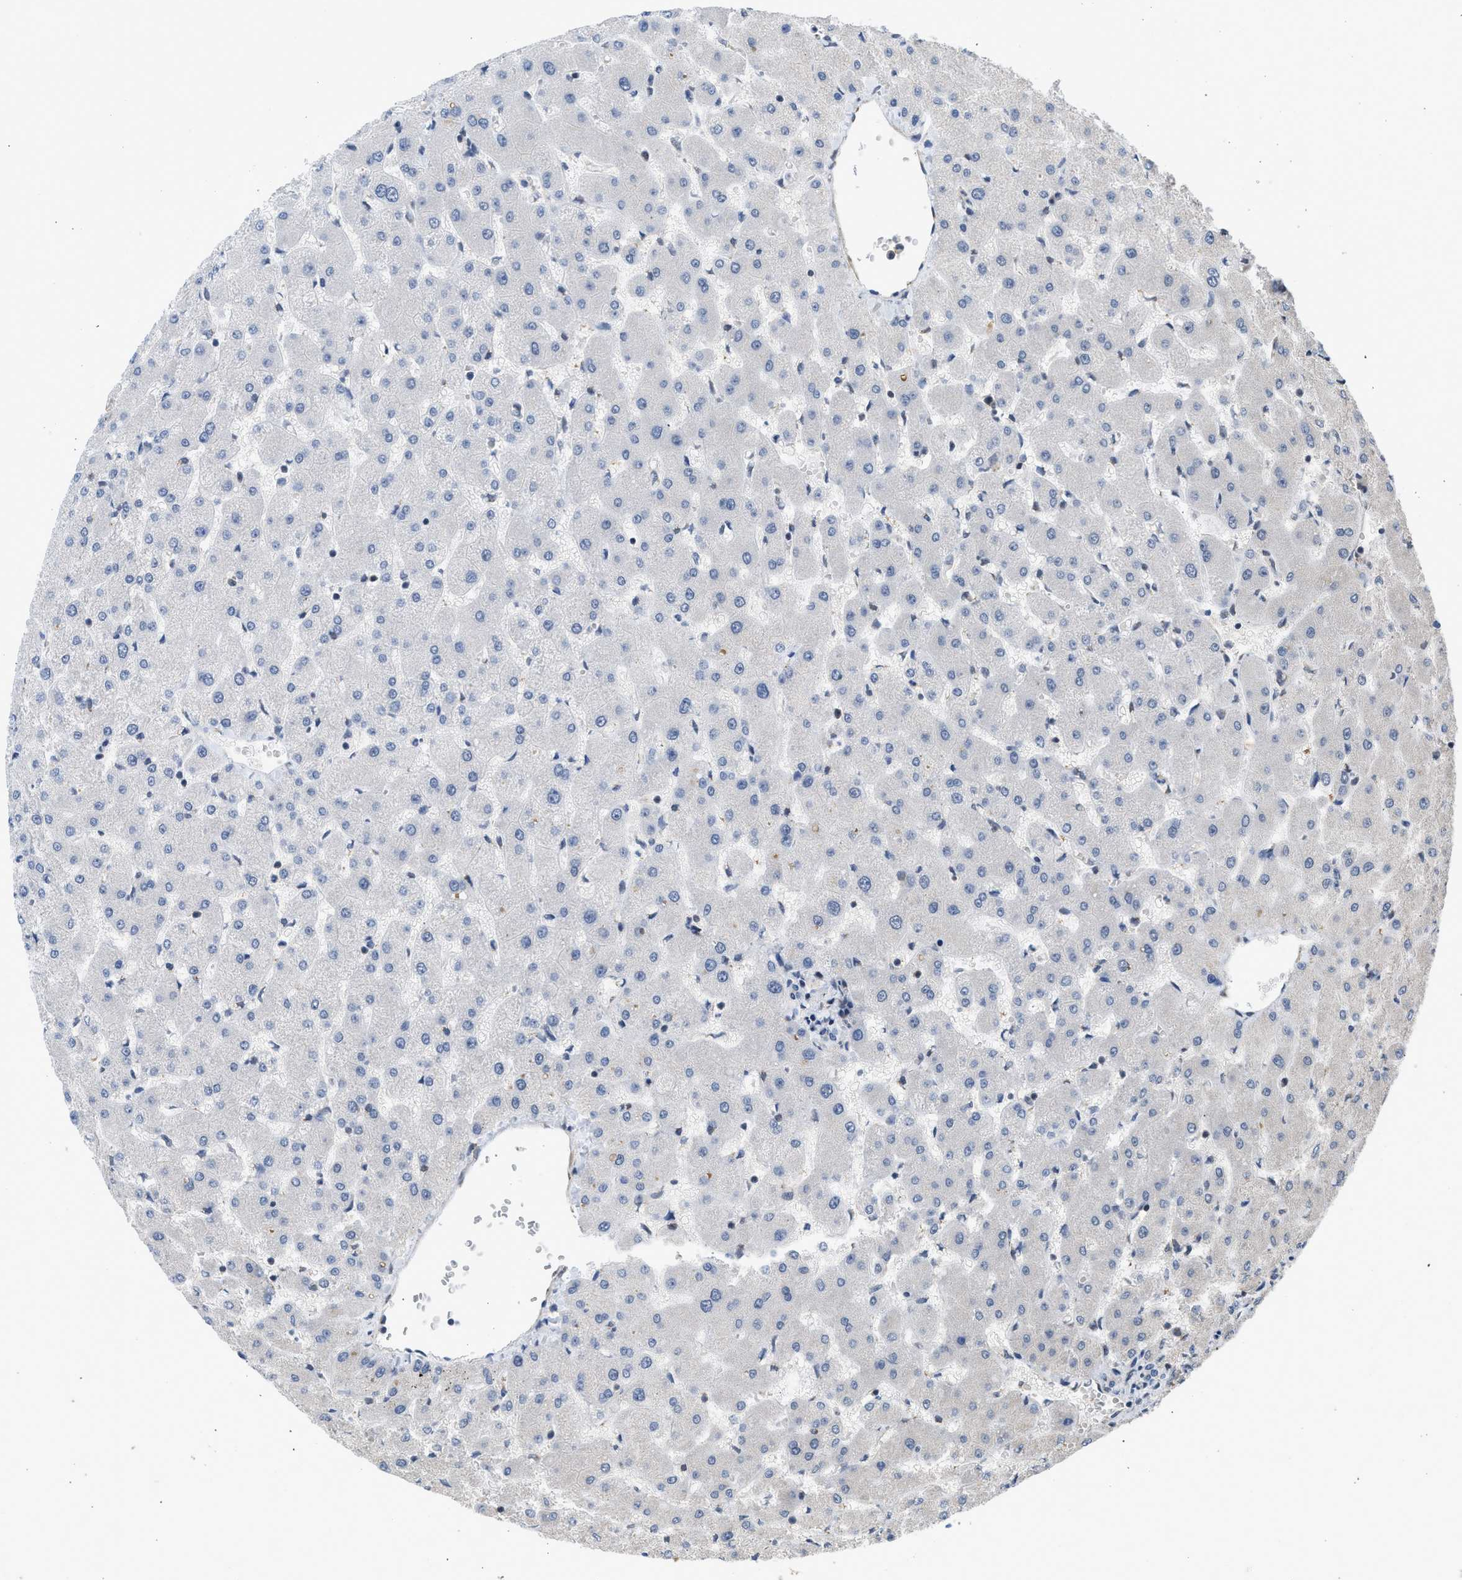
{"staining": {"intensity": "negative", "quantity": "none", "location": "none"}, "tissue": "liver", "cell_type": "Cholangiocytes", "image_type": "normal", "snomed": [{"axis": "morphology", "description": "Normal tissue, NOS"}, {"axis": "topography", "description": "Liver"}], "caption": "High magnification brightfield microscopy of unremarkable liver stained with DAB (brown) and counterstained with hematoxylin (blue): cholangiocytes show no significant staining. (DAB immunohistochemistry visualized using brightfield microscopy, high magnification).", "gene": "TERF2IP", "patient": {"sex": "female", "age": 63}}